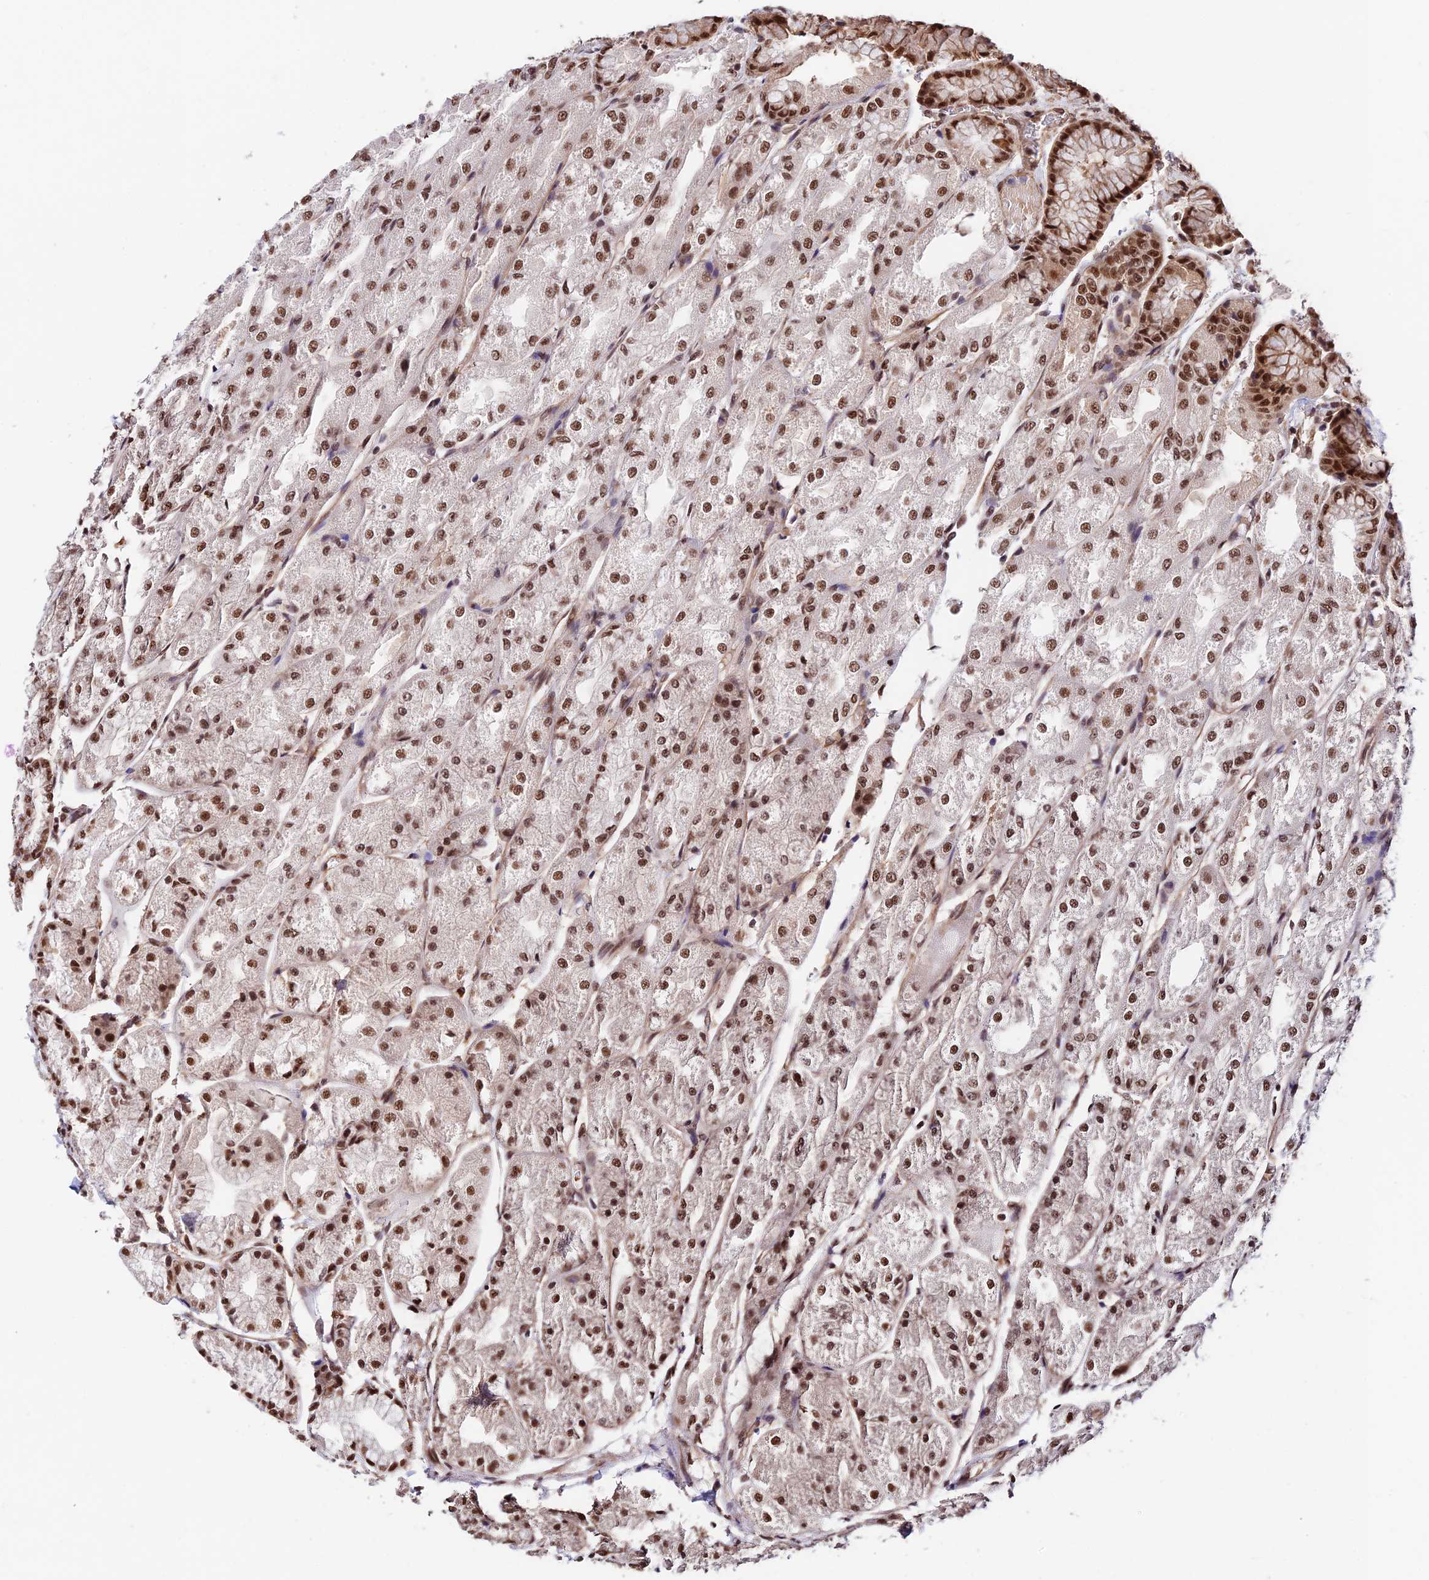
{"staining": {"intensity": "strong", "quantity": ">75%", "location": "nuclear"}, "tissue": "stomach", "cell_type": "Glandular cells", "image_type": "normal", "snomed": [{"axis": "morphology", "description": "Normal tissue, NOS"}, {"axis": "topography", "description": "Stomach, upper"}], "caption": "This is an image of immunohistochemistry staining of normal stomach, which shows strong staining in the nuclear of glandular cells.", "gene": "RBM42", "patient": {"sex": "male", "age": 72}}